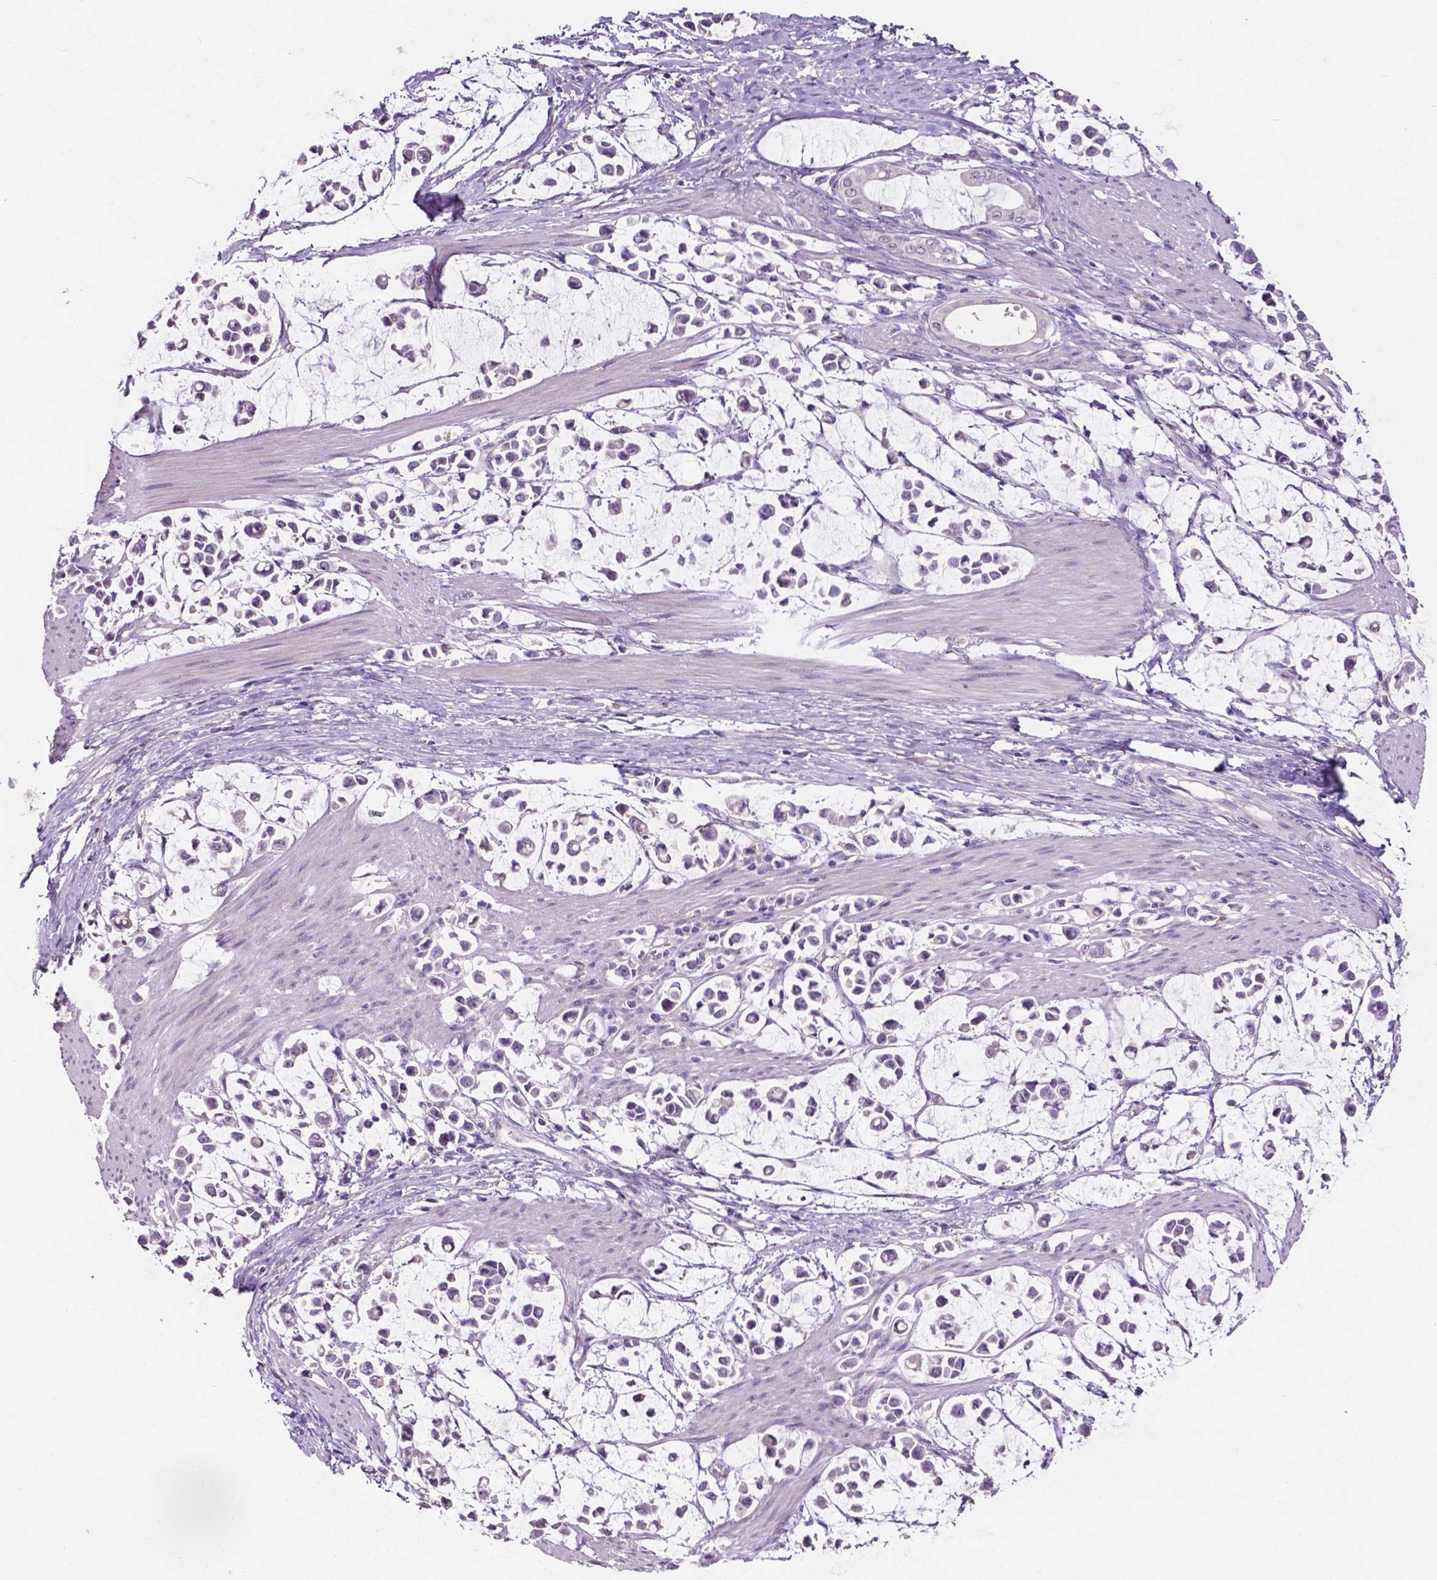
{"staining": {"intensity": "negative", "quantity": "none", "location": "none"}, "tissue": "stomach cancer", "cell_type": "Tumor cells", "image_type": "cancer", "snomed": [{"axis": "morphology", "description": "Adenocarcinoma, NOS"}, {"axis": "topography", "description": "Stomach"}], "caption": "Tumor cells show no significant positivity in stomach adenocarcinoma.", "gene": "PLSCR1", "patient": {"sex": "male", "age": 82}}